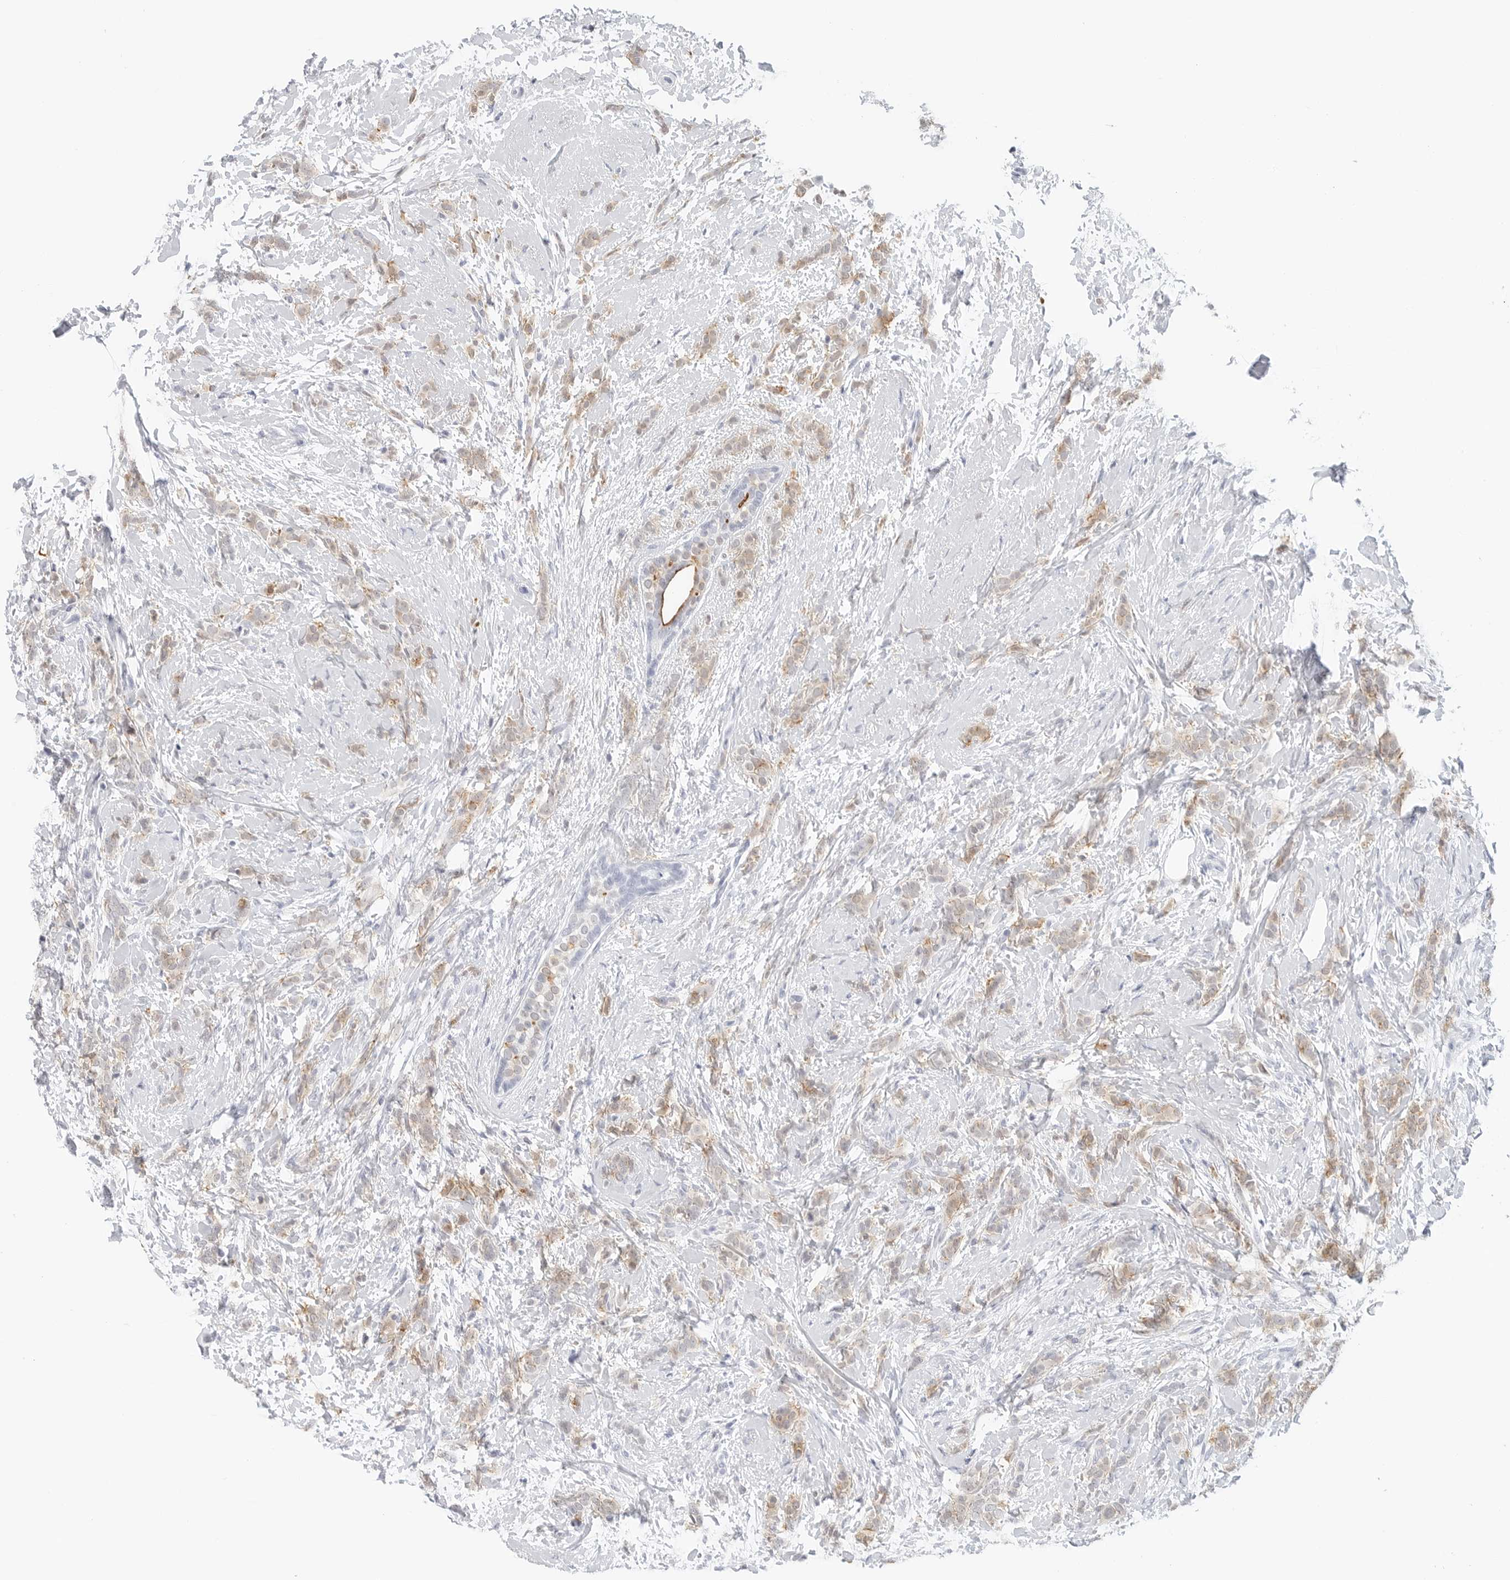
{"staining": {"intensity": "weak", "quantity": ">75%", "location": "cytoplasmic/membranous"}, "tissue": "breast cancer", "cell_type": "Tumor cells", "image_type": "cancer", "snomed": [{"axis": "morphology", "description": "Lobular carcinoma, in situ"}, {"axis": "morphology", "description": "Lobular carcinoma"}, {"axis": "topography", "description": "Breast"}], "caption": "Protein expression analysis of human breast lobular carcinoma reveals weak cytoplasmic/membranous positivity in about >75% of tumor cells.", "gene": "SLC9A3R1", "patient": {"sex": "female", "age": 41}}